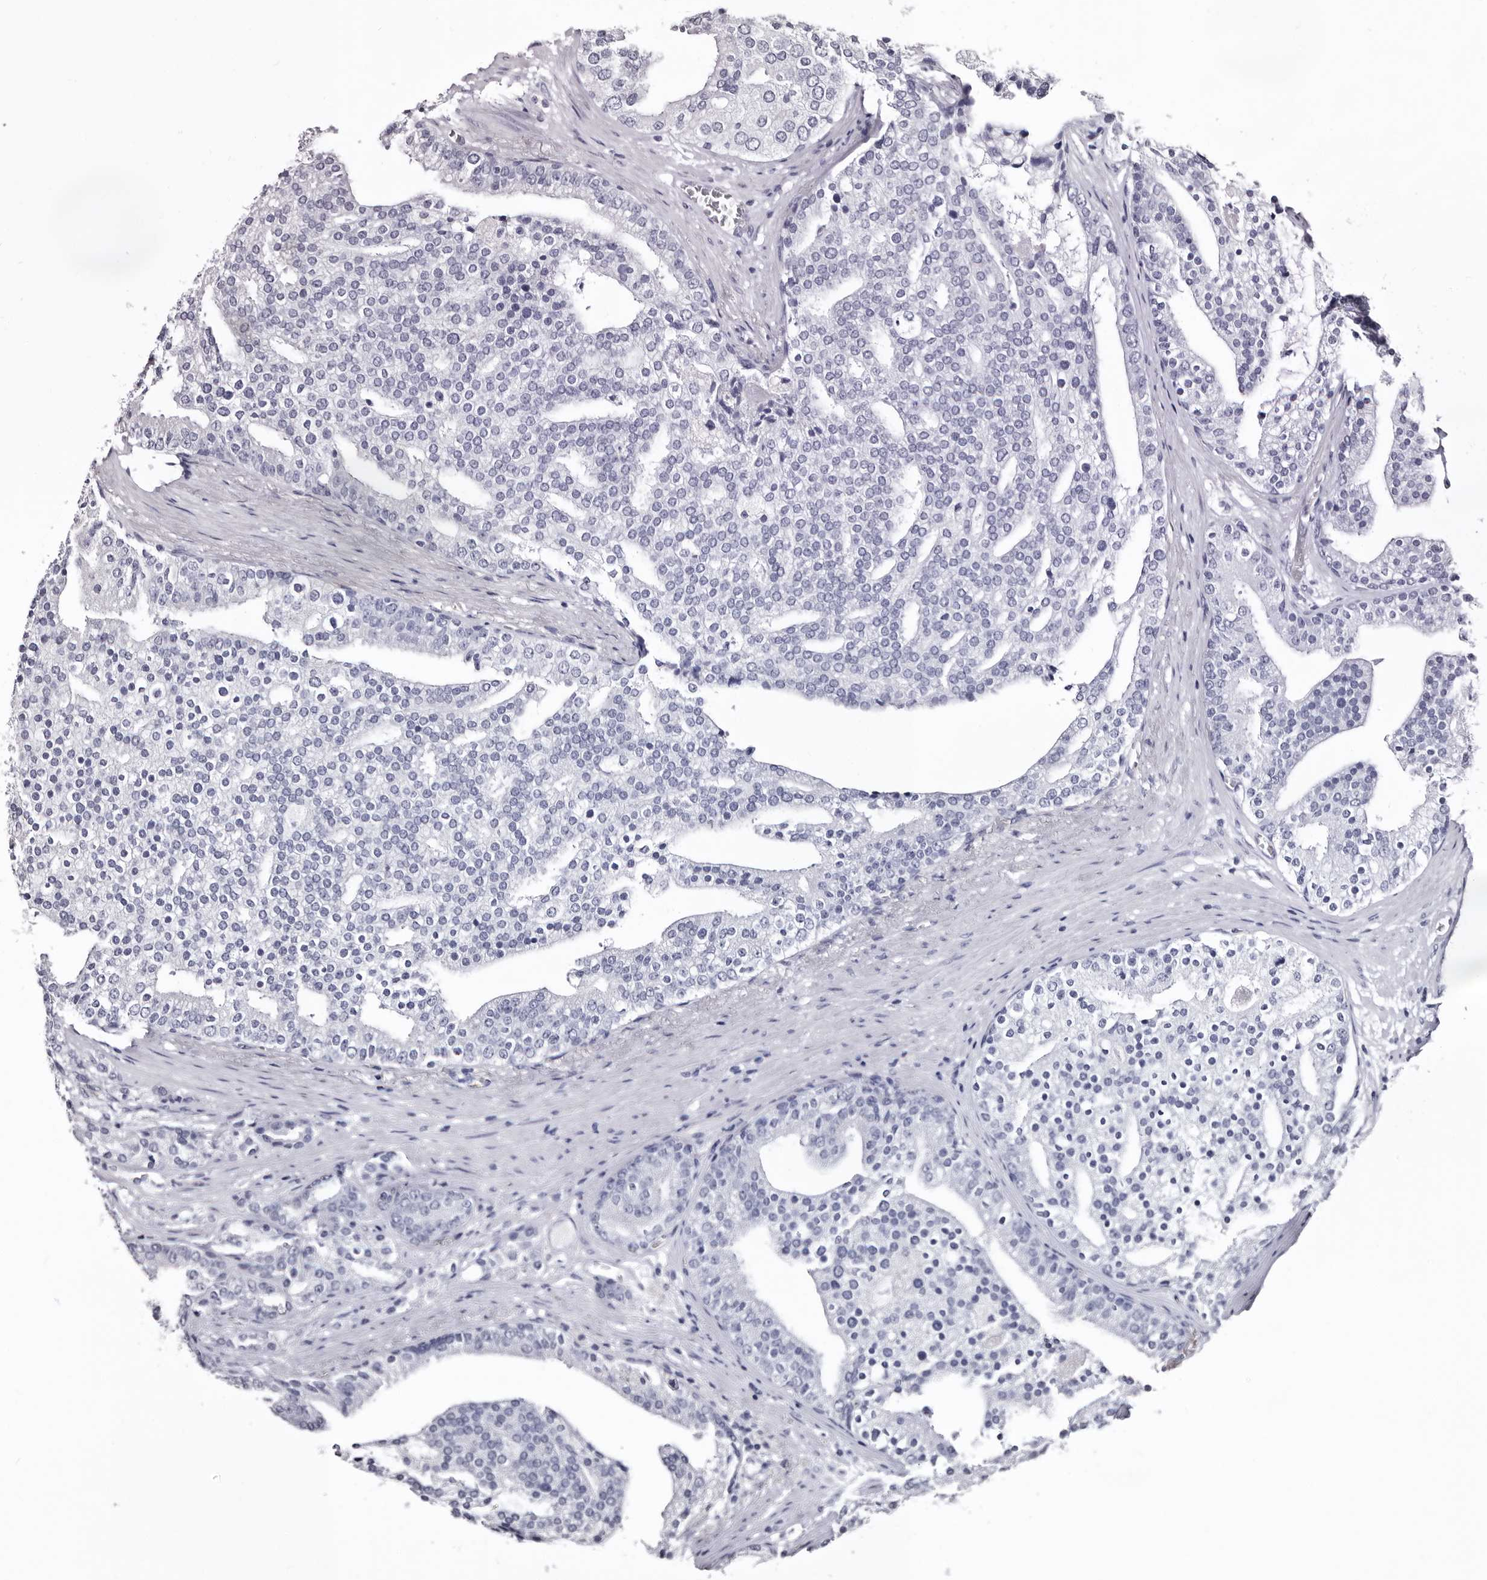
{"staining": {"intensity": "negative", "quantity": "none", "location": "none"}, "tissue": "prostate cancer", "cell_type": "Tumor cells", "image_type": "cancer", "snomed": [{"axis": "morphology", "description": "Adenocarcinoma, Low grade"}, {"axis": "topography", "description": "Prostate"}], "caption": "This is an immunohistochemistry photomicrograph of human prostate cancer (low-grade adenocarcinoma). There is no positivity in tumor cells.", "gene": "BPGM", "patient": {"sex": "male", "age": 67}}